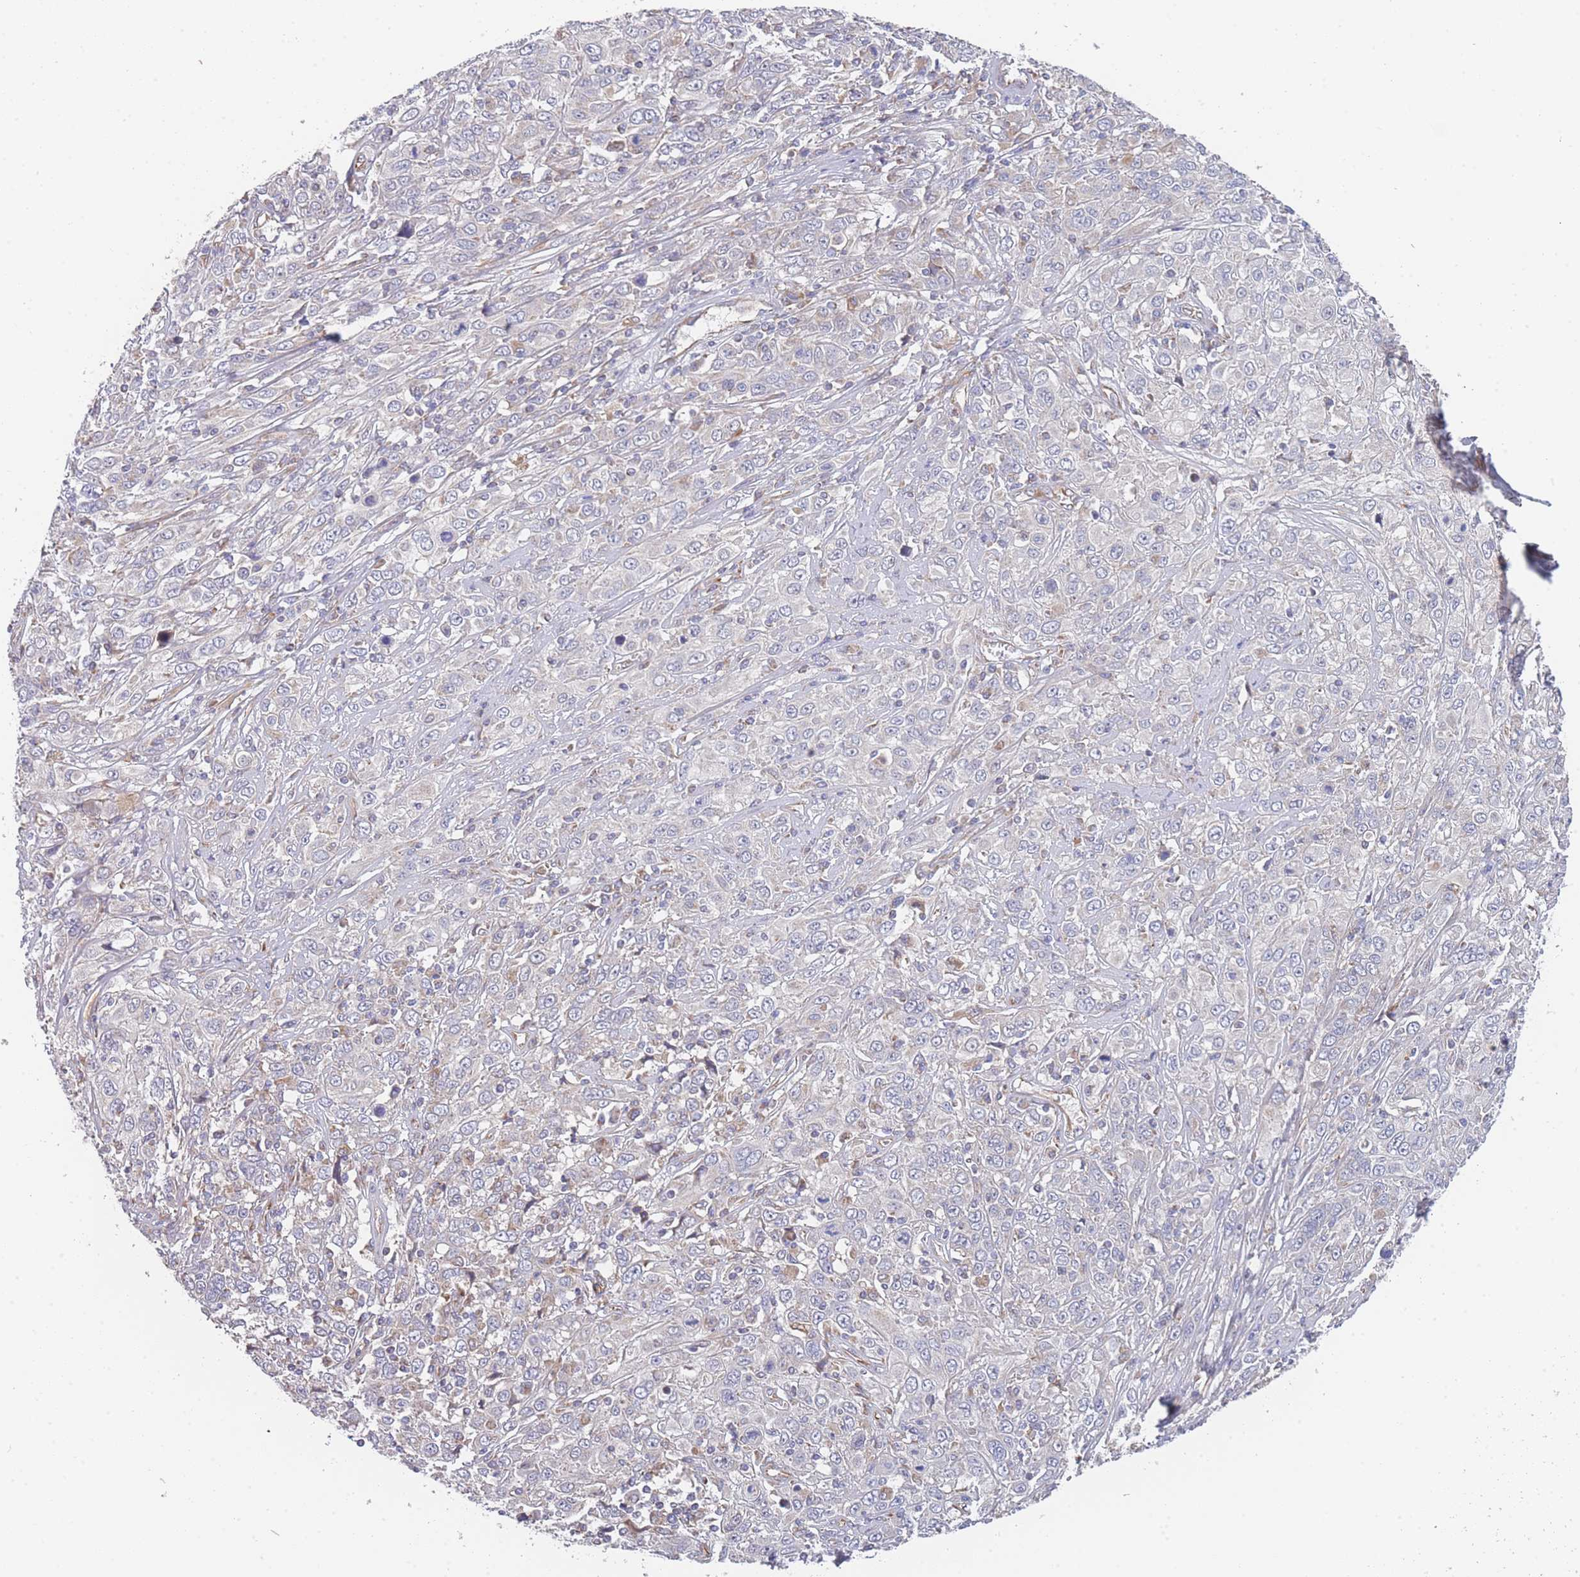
{"staining": {"intensity": "negative", "quantity": "none", "location": "none"}, "tissue": "cervical cancer", "cell_type": "Tumor cells", "image_type": "cancer", "snomed": [{"axis": "morphology", "description": "Squamous cell carcinoma, NOS"}, {"axis": "topography", "description": "Cervix"}], "caption": "Cervical cancer (squamous cell carcinoma) was stained to show a protein in brown. There is no significant staining in tumor cells.", "gene": "MTRES1", "patient": {"sex": "female", "age": 46}}